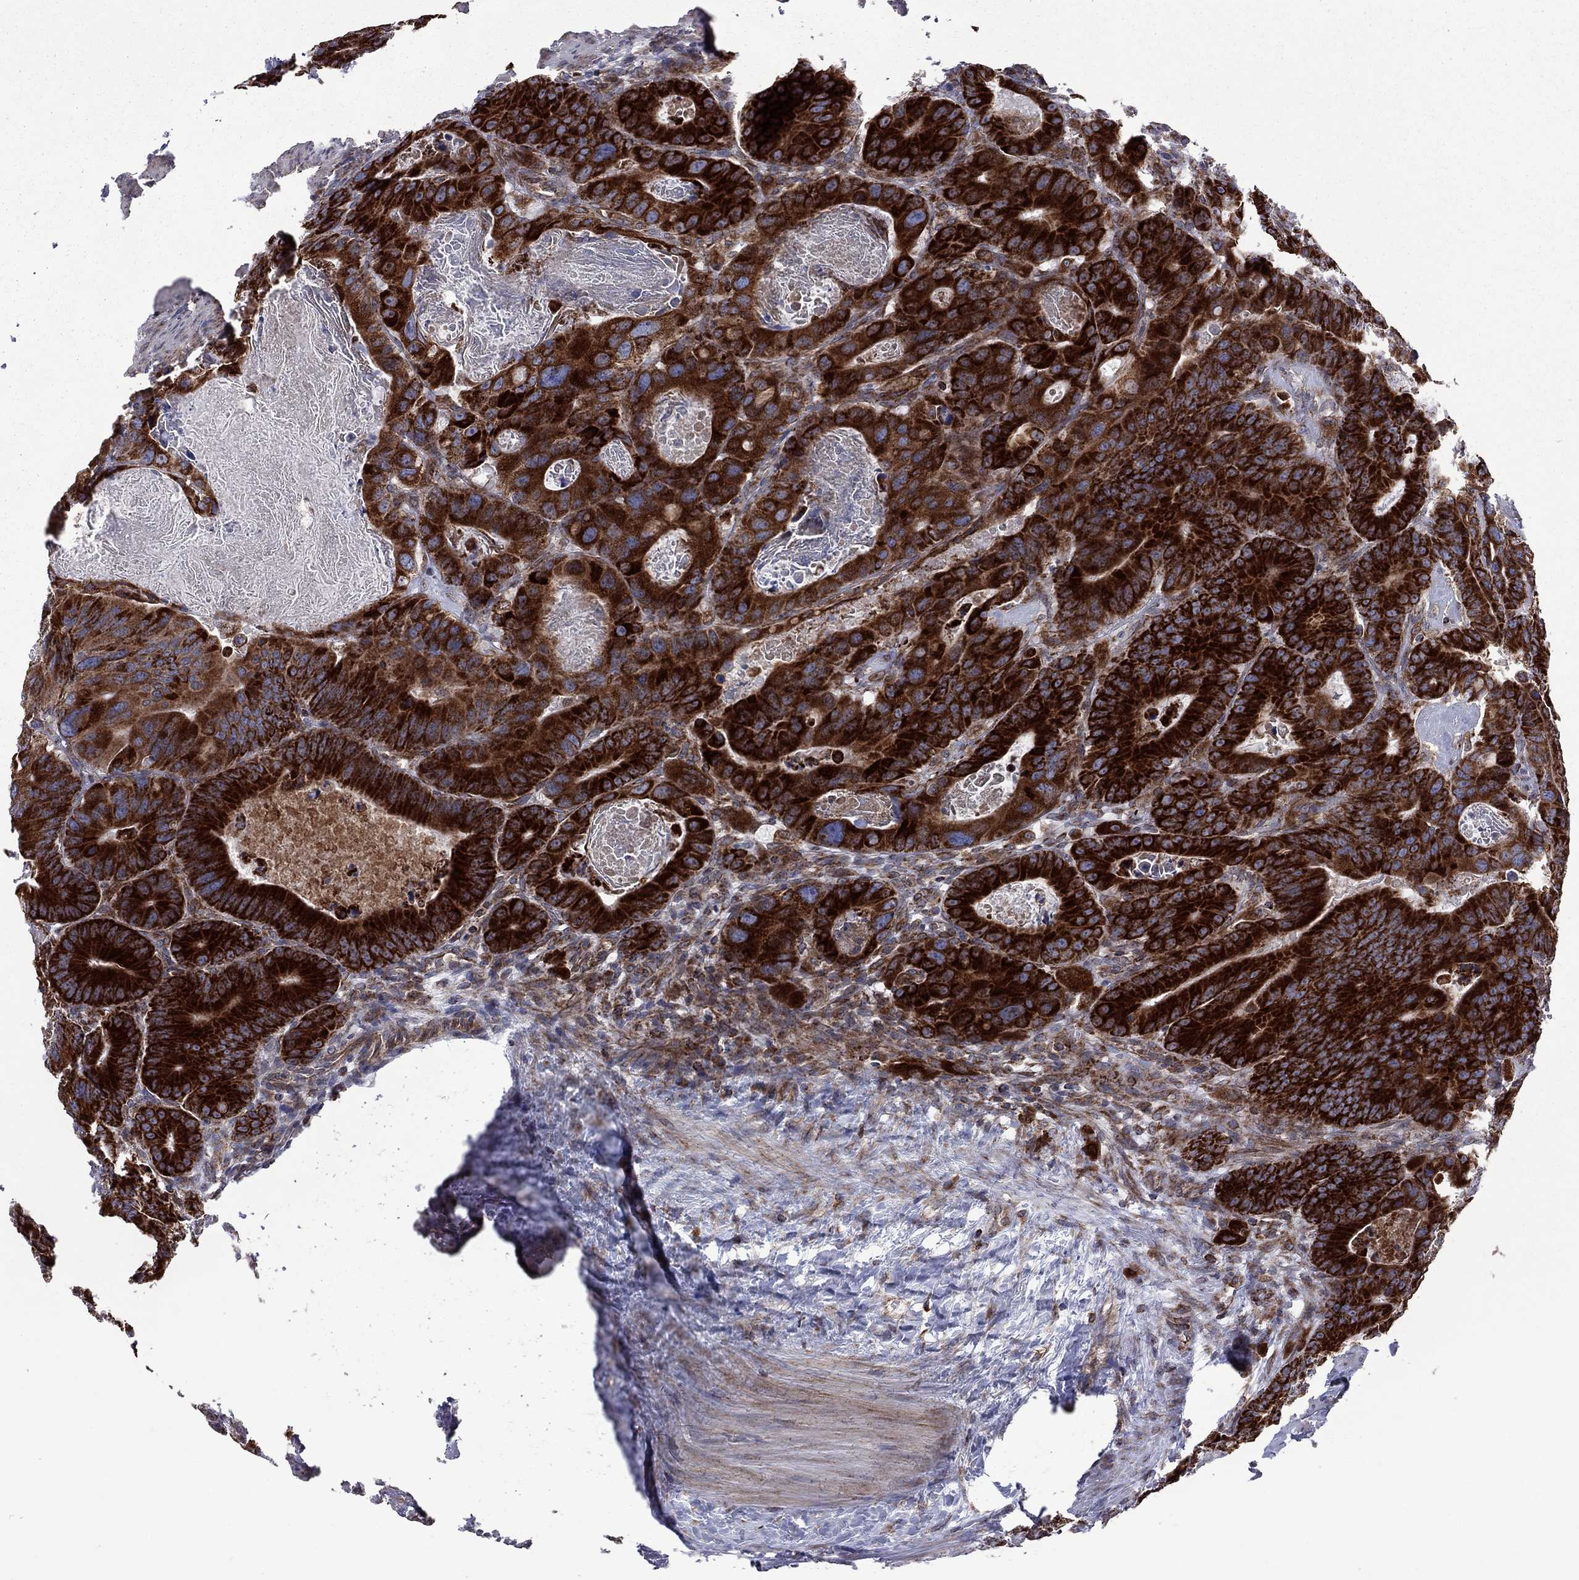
{"staining": {"intensity": "strong", "quantity": ">75%", "location": "cytoplasmic/membranous"}, "tissue": "colorectal cancer", "cell_type": "Tumor cells", "image_type": "cancer", "snomed": [{"axis": "morphology", "description": "Adenocarcinoma, NOS"}, {"axis": "topography", "description": "Rectum"}], "caption": "Immunohistochemistry image of adenocarcinoma (colorectal) stained for a protein (brown), which displays high levels of strong cytoplasmic/membranous expression in approximately >75% of tumor cells.", "gene": "CLPTM1", "patient": {"sex": "male", "age": 64}}